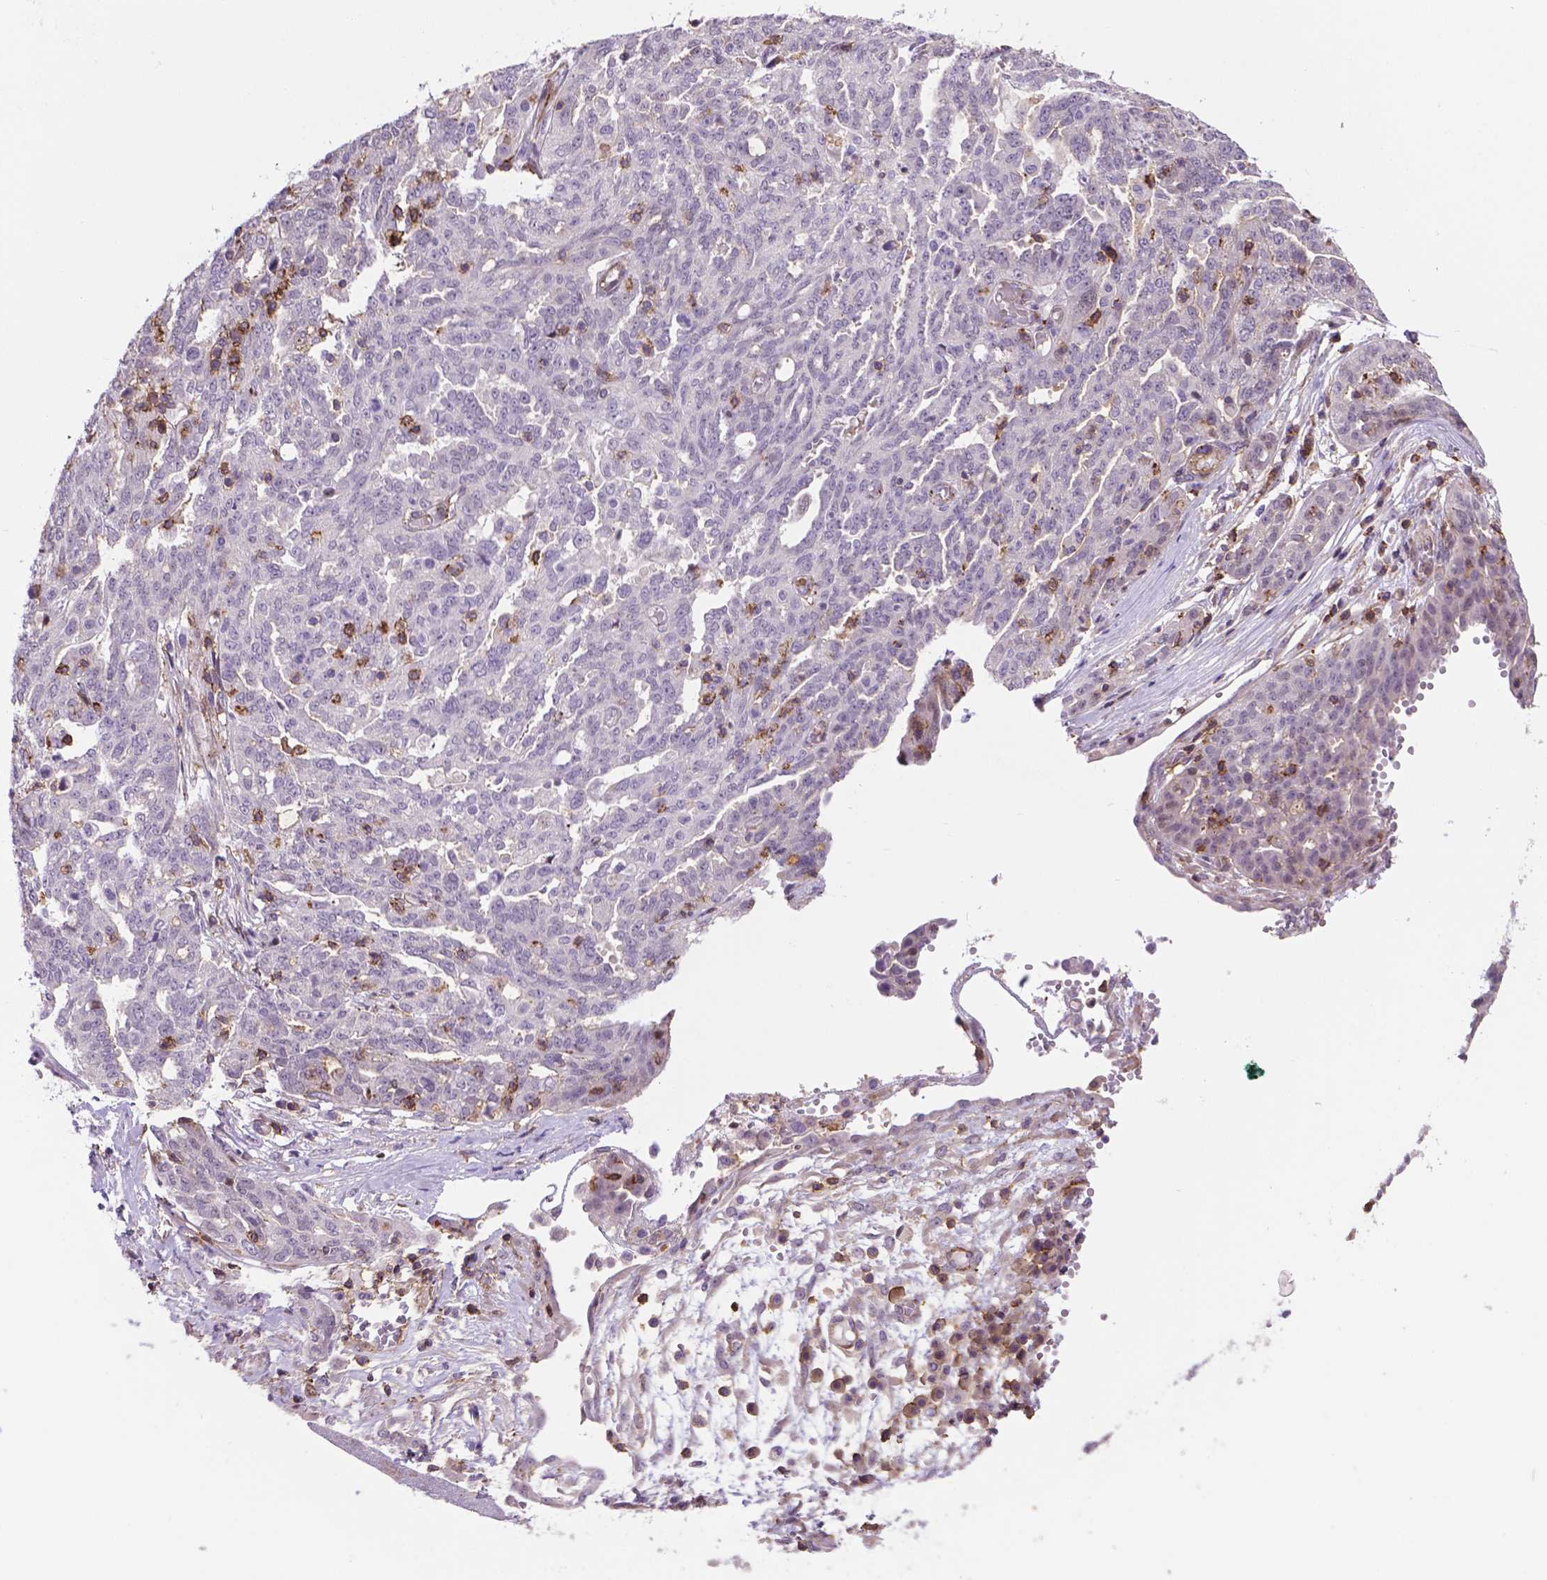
{"staining": {"intensity": "negative", "quantity": "none", "location": "none"}, "tissue": "ovarian cancer", "cell_type": "Tumor cells", "image_type": "cancer", "snomed": [{"axis": "morphology", "description": "Cystadenocarcinoma, serous, NOS"}, {"axis": "topography", "description": "Ovary"}], "caption": "Protein analysis of serous cystadenocarcinoma (ovarian) exhibits no significant staining in tumor cells.", "gene": "ACAD10", "patient": {"sex": "female", "age": 67}}